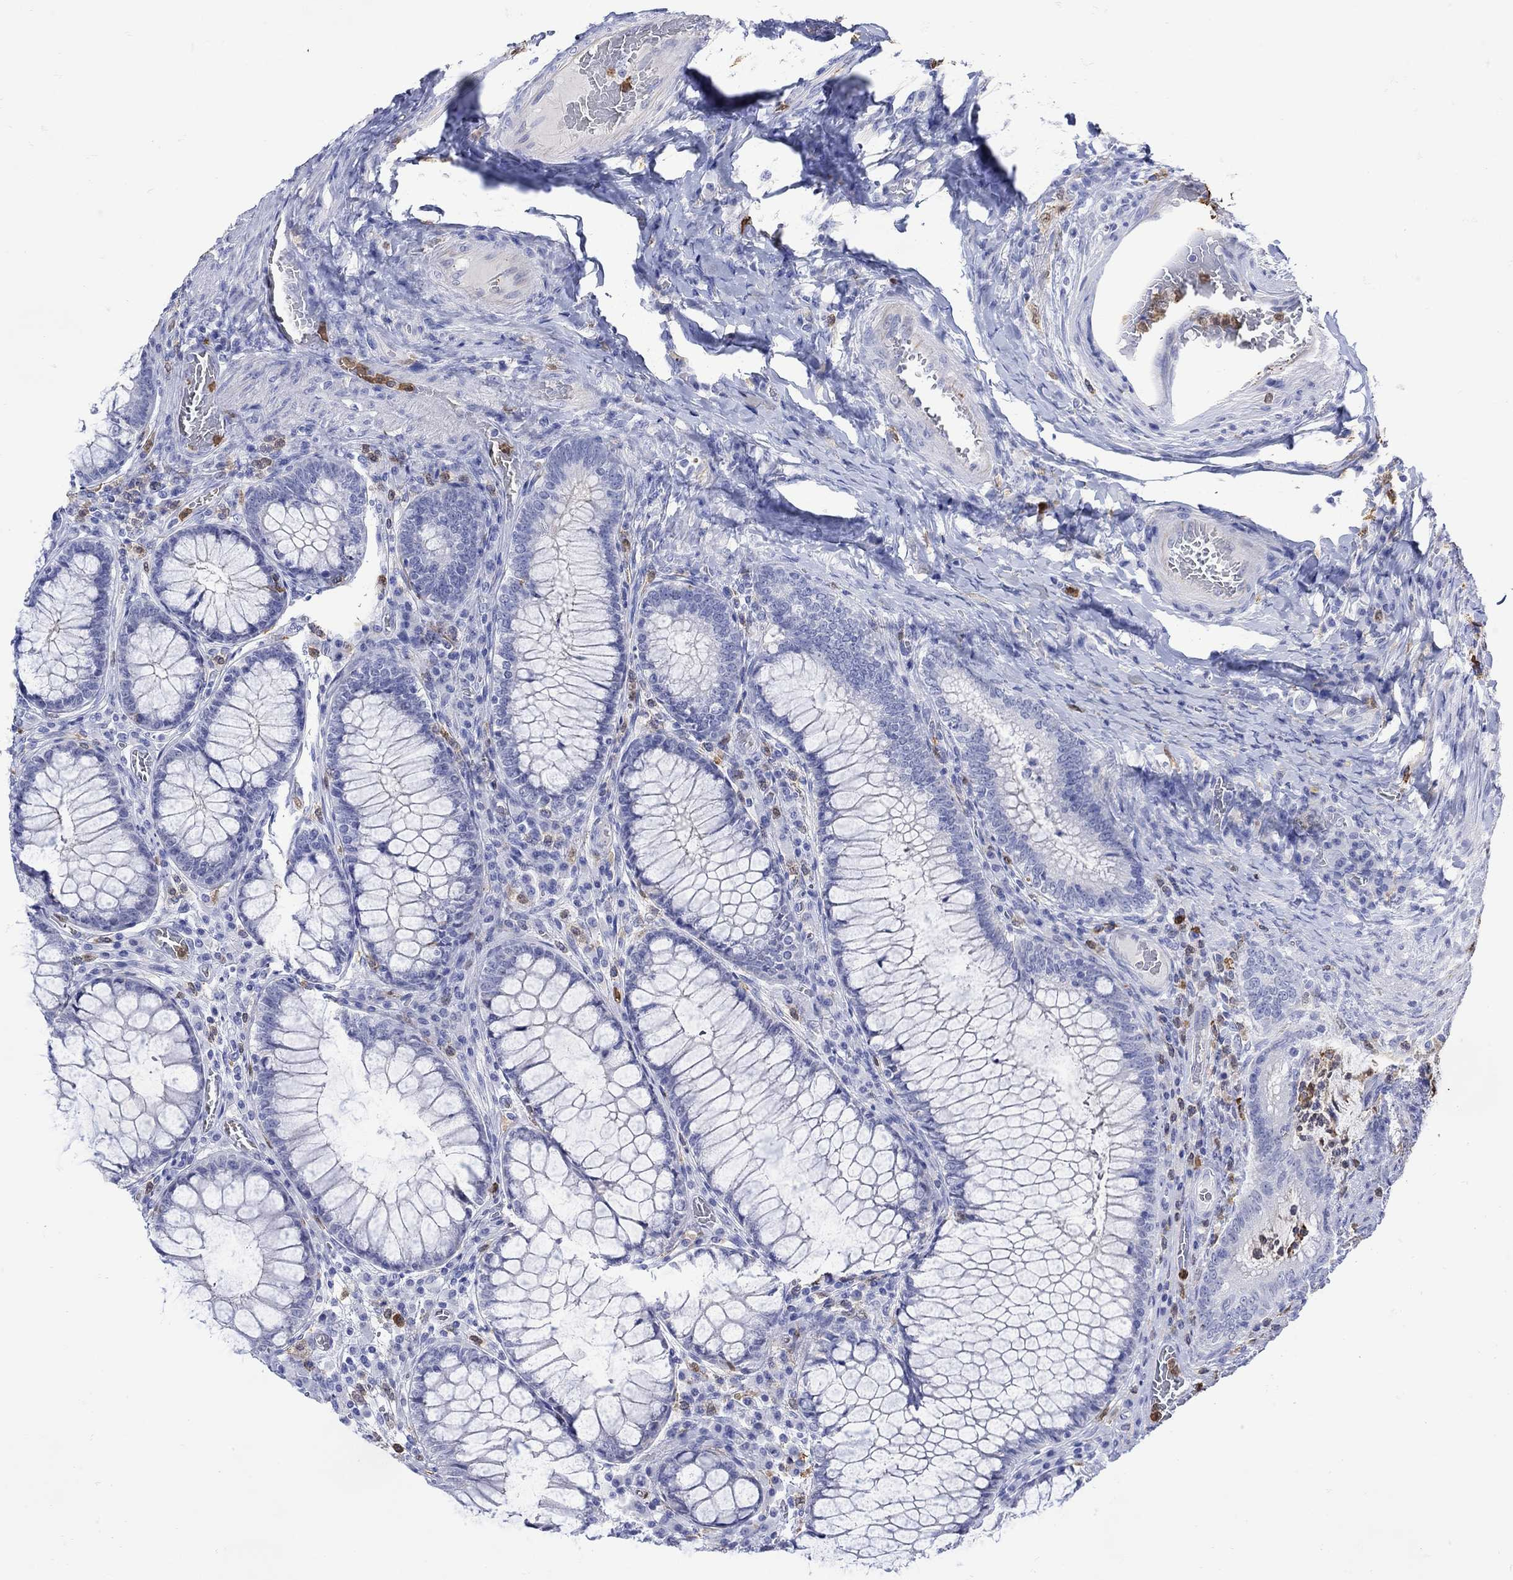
{"staining": {"intensity": "negative", "quantity": "none", "location": "none"}, "tissue": "colorectal cancer", "cell_type": "Tumor cells", "image_type": "cancer", "snomed": [{"axis": "morphology", "description": "Adenocarcinoma, NOS"}, {"axis": "topography", "description": "Colon"}], "caption": "IHC micrograph of neoplastic tissue: human adenocarcinoma (colorectal) stained with DAB (3,3'-diaminobenzidine) reveals no significant protein staining in tumor cells.", "gene": "LINGO3", "patient": {"sex": "female", "age": 86}}